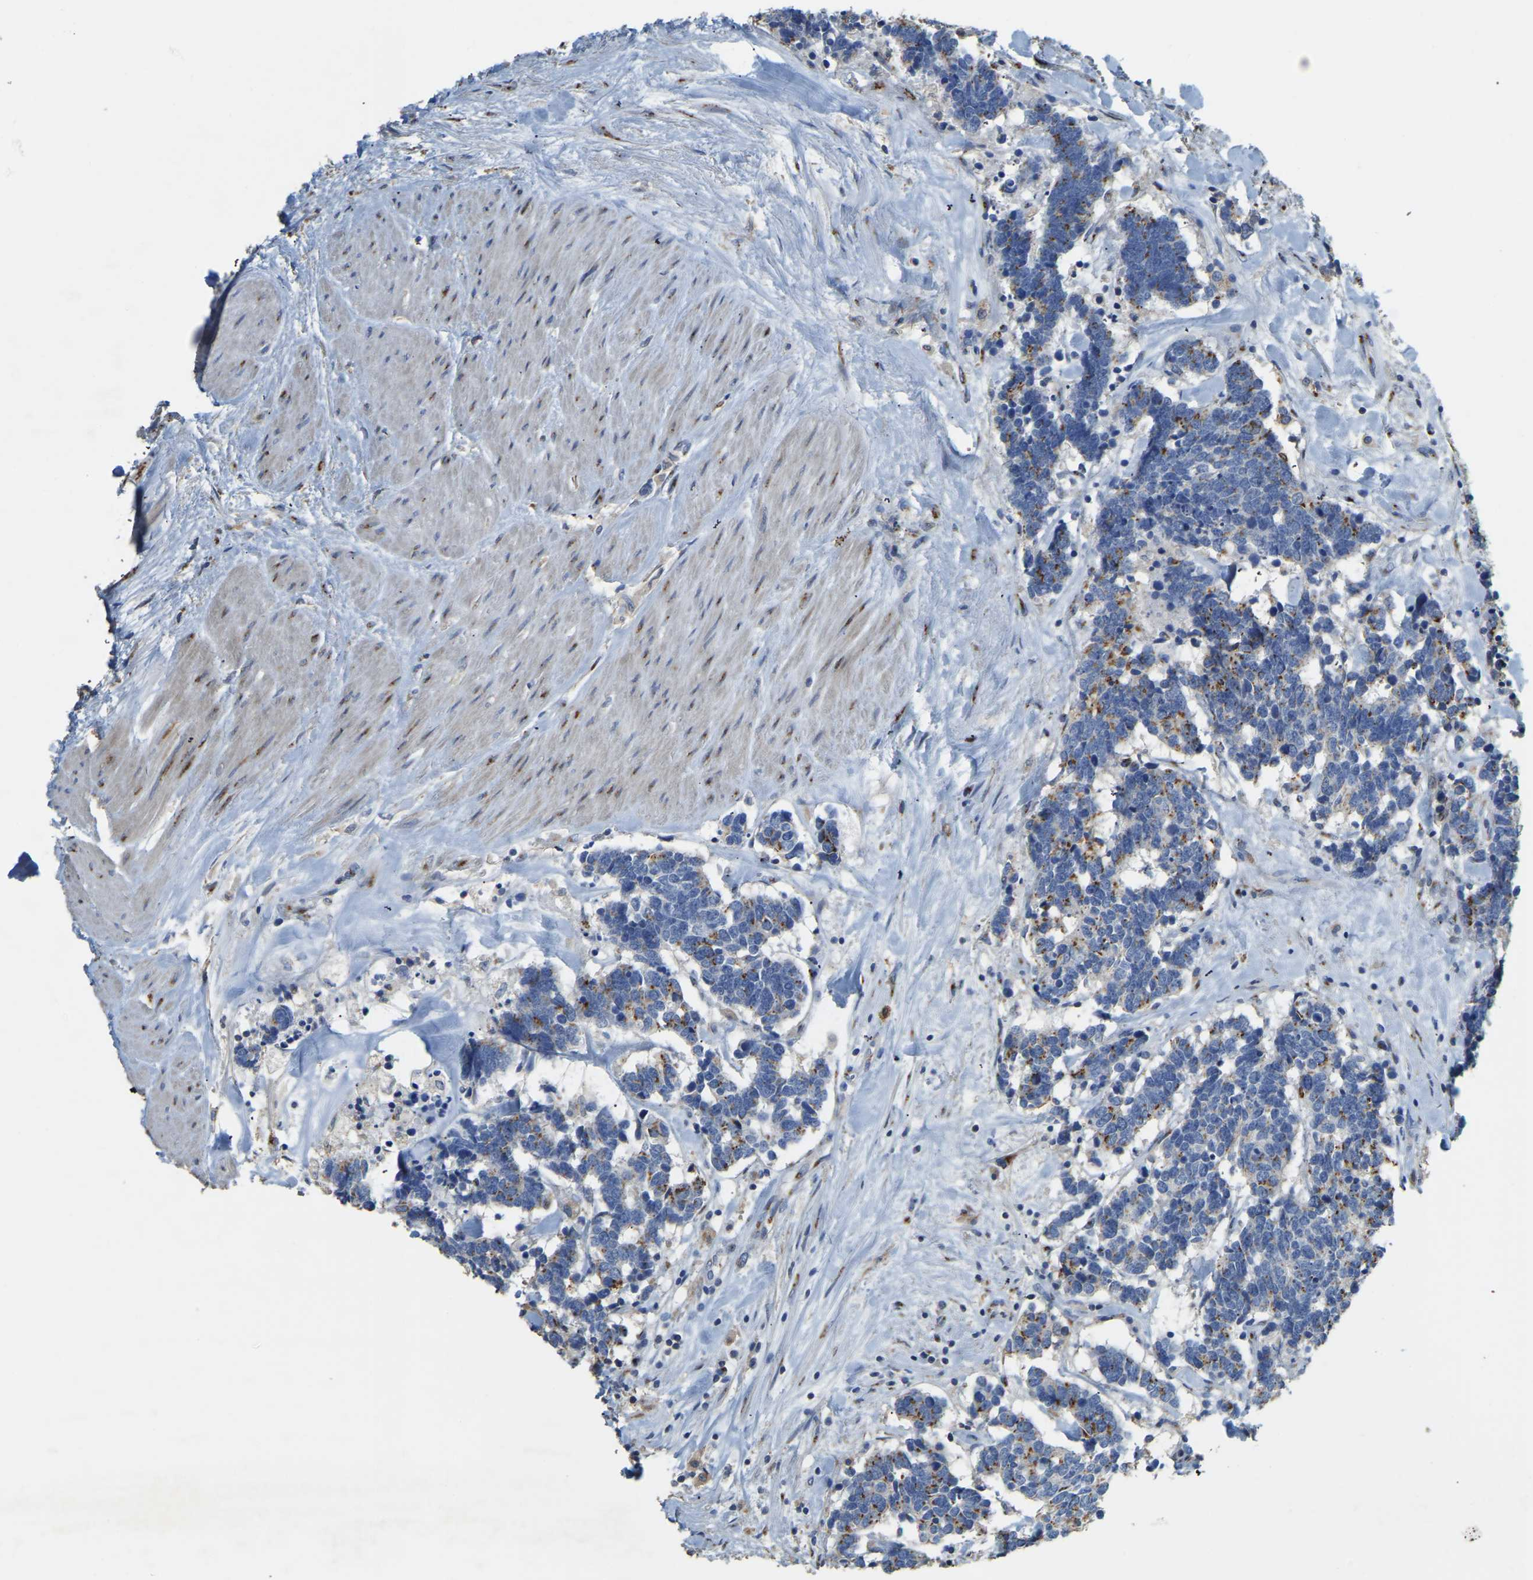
{"staining": {"intensity": "moderate", "quantity": "25%-75%", "location": "cytoplasmic/membranous"}, "tissue": "carcinoid", "cell_type": "Tumor cells", "image_type": "cancer", "snomed": [{"axis": "morphology", "description": "Carcinoma, NOS"}, {"axis": "morphology", "description": "Carcinoid, malignant, NOS"}, {"axis": "topography", "description": "Urinary bladder"}], "caption": "About 25%-75% of tumor cells in carcinoid reveal moderate cytoplasmic/membranous protein staining as visualized by brown immunohistochemical staining.", "gene": "FAM174A", "patient": {"sex": "male", "age": 57}}